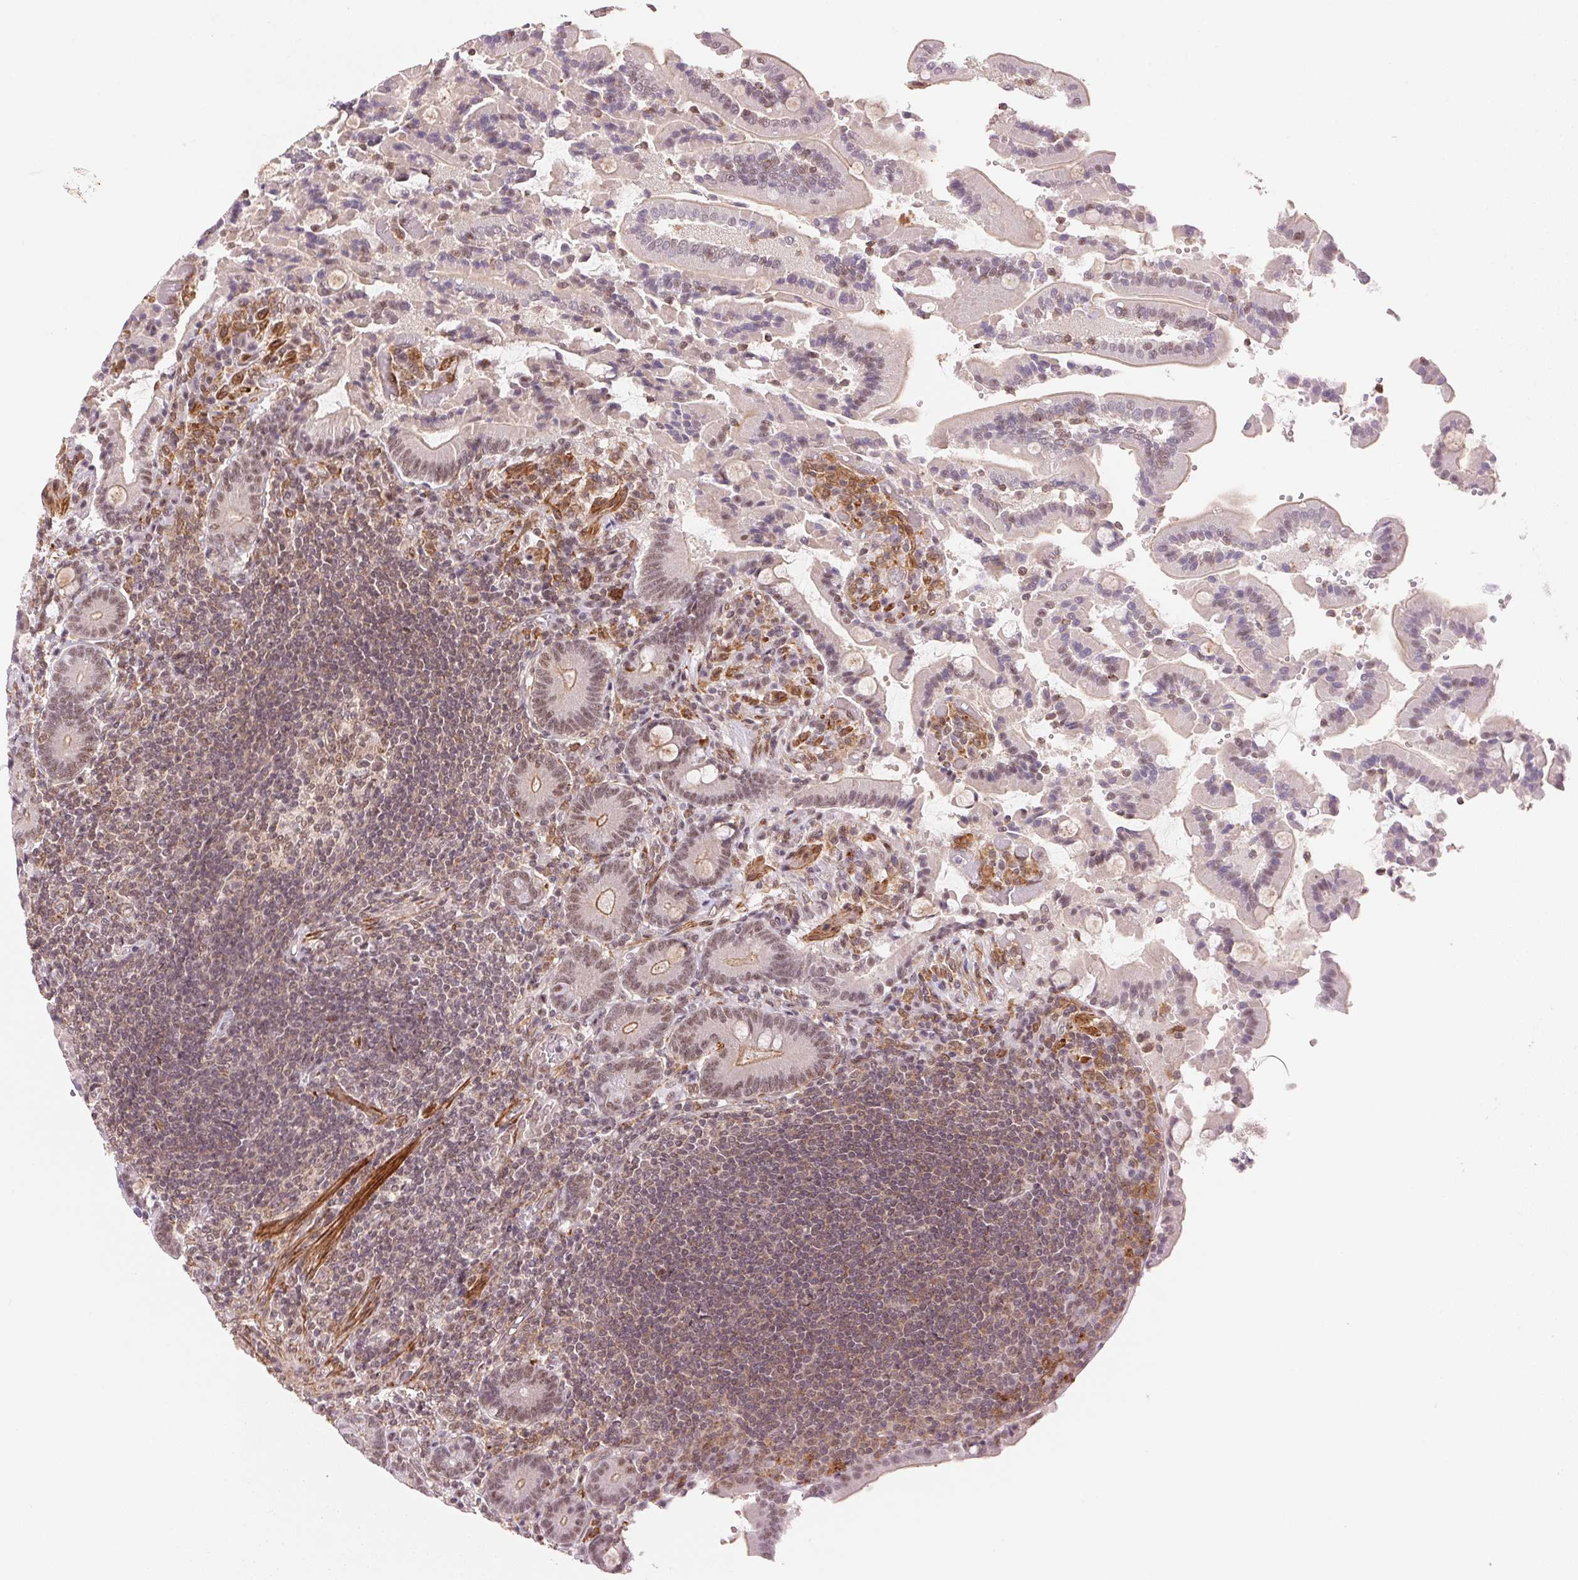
{"staining": {"intensity": "moderate", "quantity": "25%-75%", "location": "cytoplasmic/membranous,nuclear"}, "tissue": "duodenum", "cell_type": "Glandular cells", "image_type": "normal", "snomed": [{"axis": "morphology", "description": "Normal tissue, NOS"}, {"axis": "topography", "description": "Duodenum"}], "caption": "The photomicrograph displays staining of benign duodenum, revealing moderate cytoplasmic/membranous,nuclear protein staining (brown color) within glandular cells.", "gene": "HNRNPDL", "patient": {"sex": "female", "age": 62}}